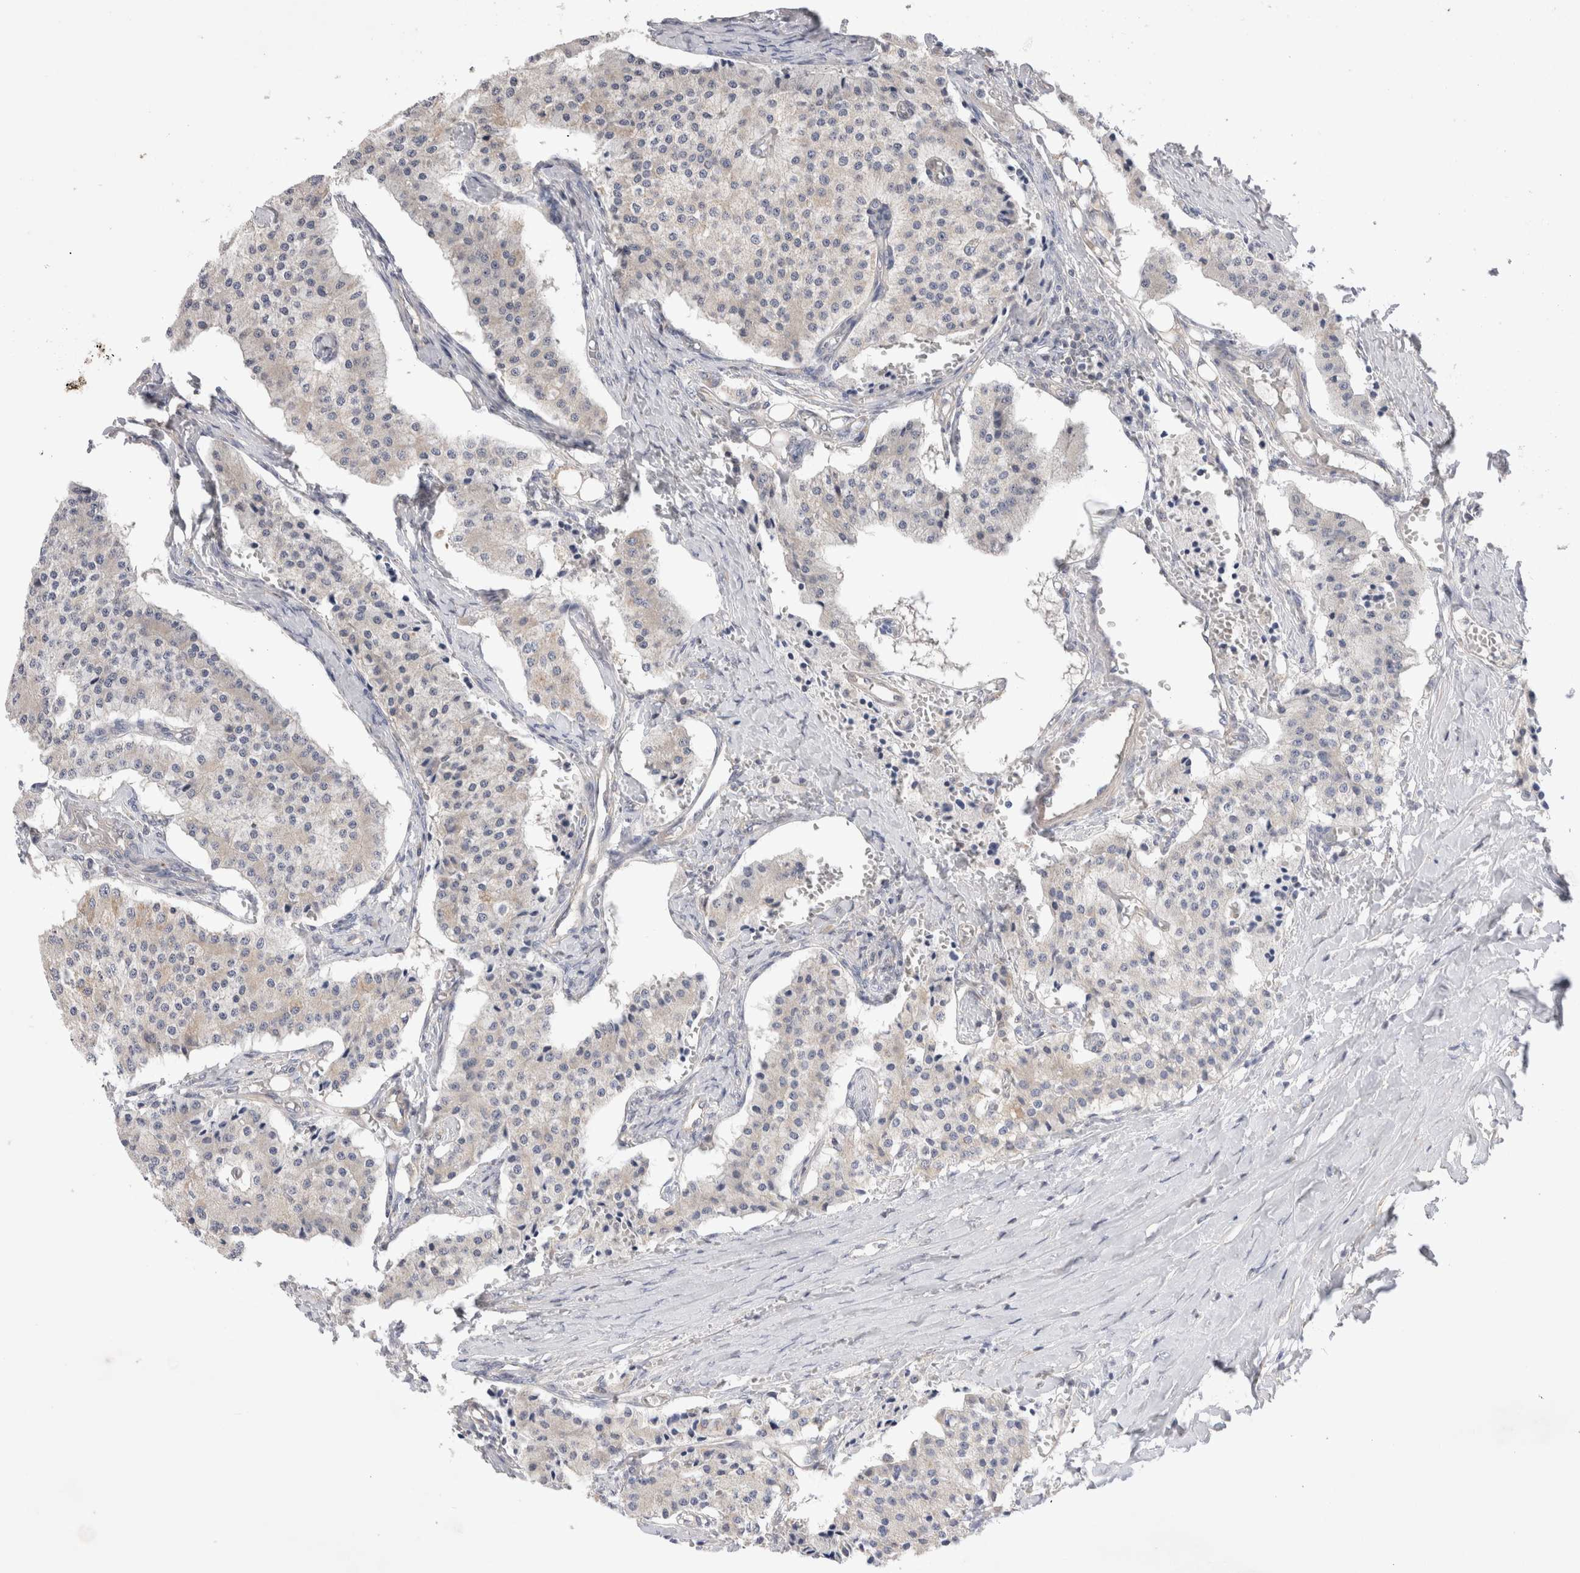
{"staining": {"intensity": "weak", "quantity": "25%-75%", "location": "cytoplasmic/membranous"}, "tissue": "carcinoid", "cell_type": "Tumor cells", "image_type": "cancer", "snomed": [{"axis": "morphology", "description": "Carcinoid, malignant, NOS"}, {"axis": "topography", "description": "Colon"}], "caption": "IHC of human carcinoid (malignant) demonstrates low levels of weak cytoplasmic/membranous positivity in about 25%-75% of tumor cells. Using DAB (brown) and hematoxylin (blue) stains, captured at high magnification using brightfield microscopy.", "gene": "IFT74", "patient": {"sex": "female", "age": 52}}